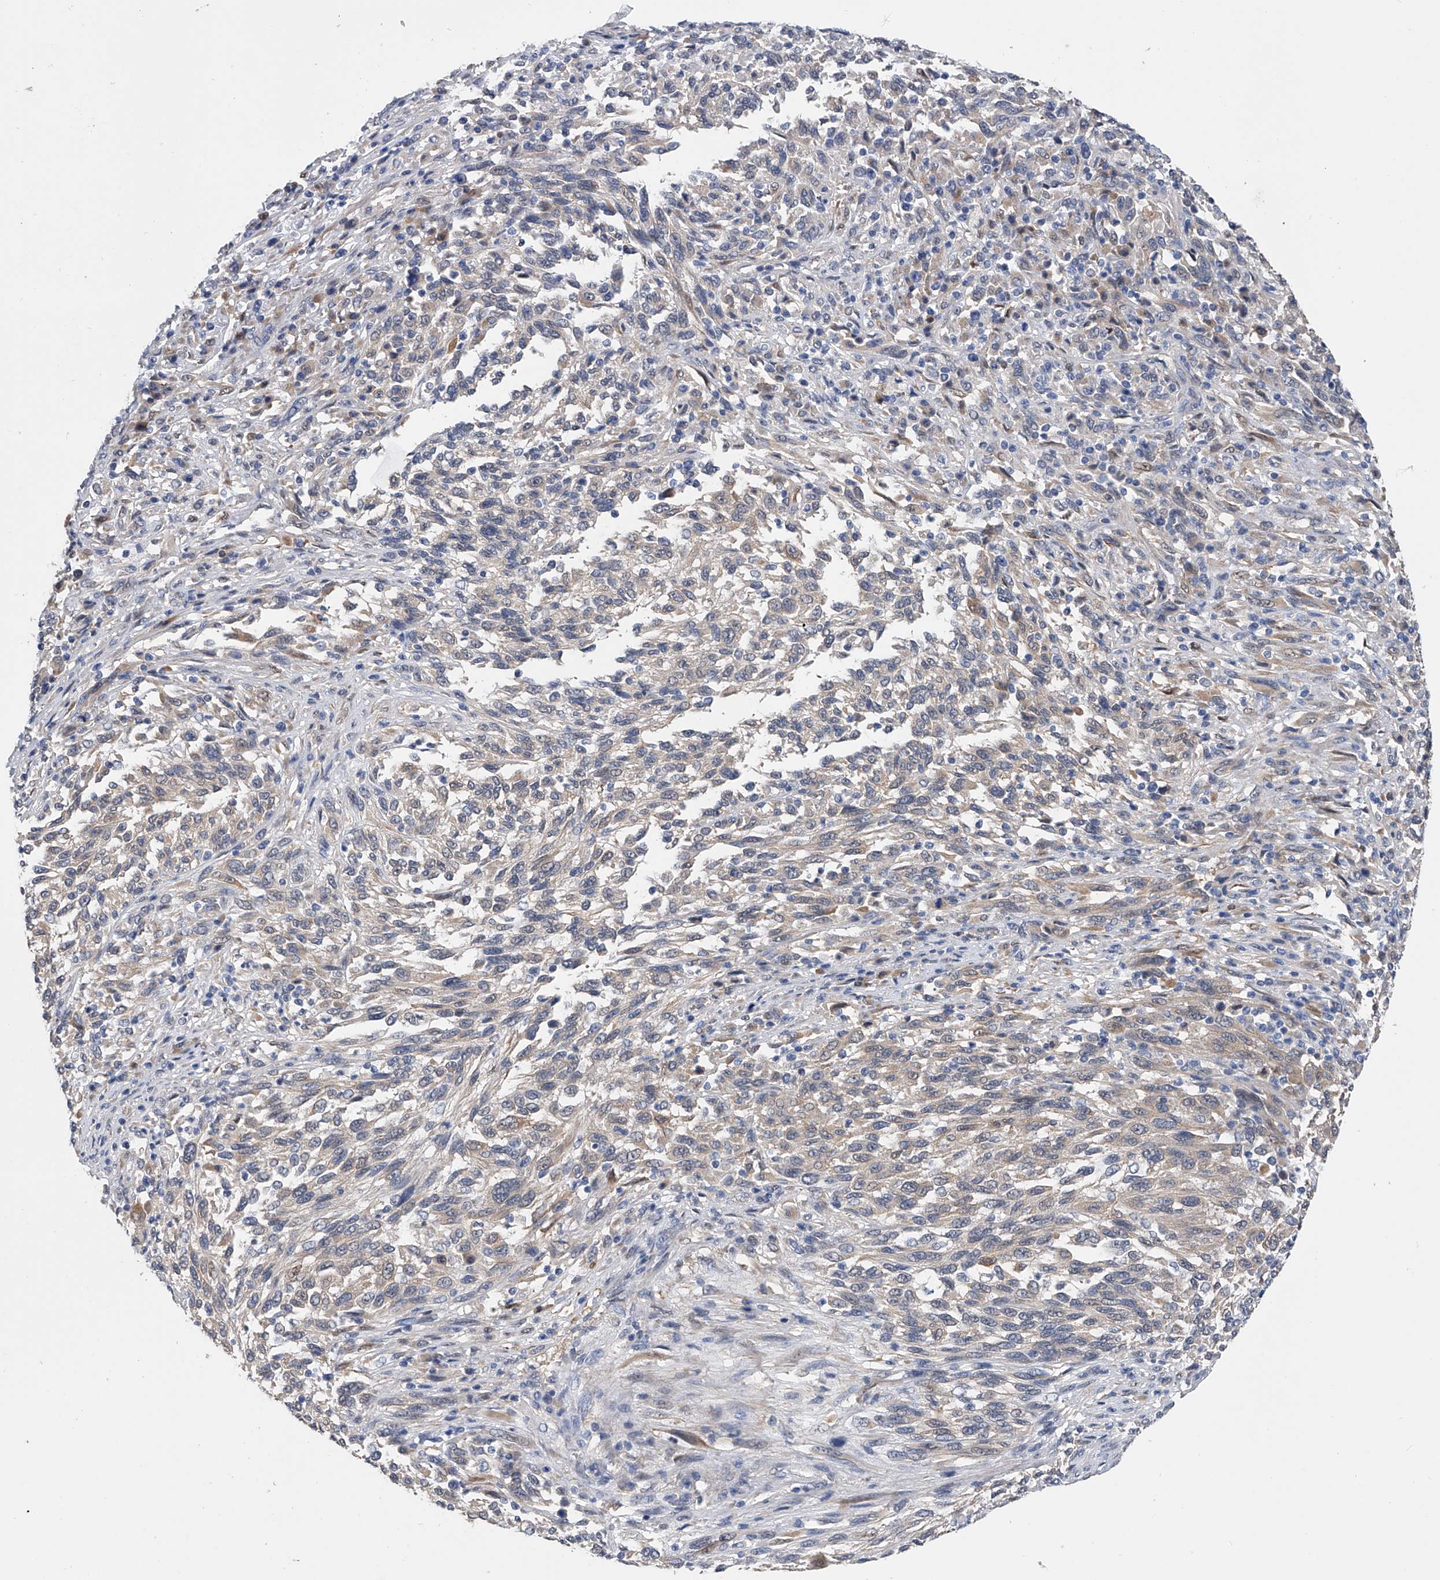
{"staining": {"intensity": "weak", "quantity": "25%-75%", "location": "cytoplasmic/membranous"}, "tissue": "melanoma", "cell_type": "Tumor cells", "image_type": "cancer", "snomed": [{"axis": "morphology", "description": "Malignant melanoma, Metastatic site"}, {"axis": "topography", "description": "Lymph node"}], "caption": "High-magnification brightfield microscopy of melanoma stained with DAB (brown) and counterstained with hematoxylin (blue). tumor cells exhibit weak cytoplasmic/membranous positivity is appreciated in approximately25%-75% of cells. Nuclei are stained in blue.", "gene": "PGM3", "patient": {"sex": "male", "age": 61}}